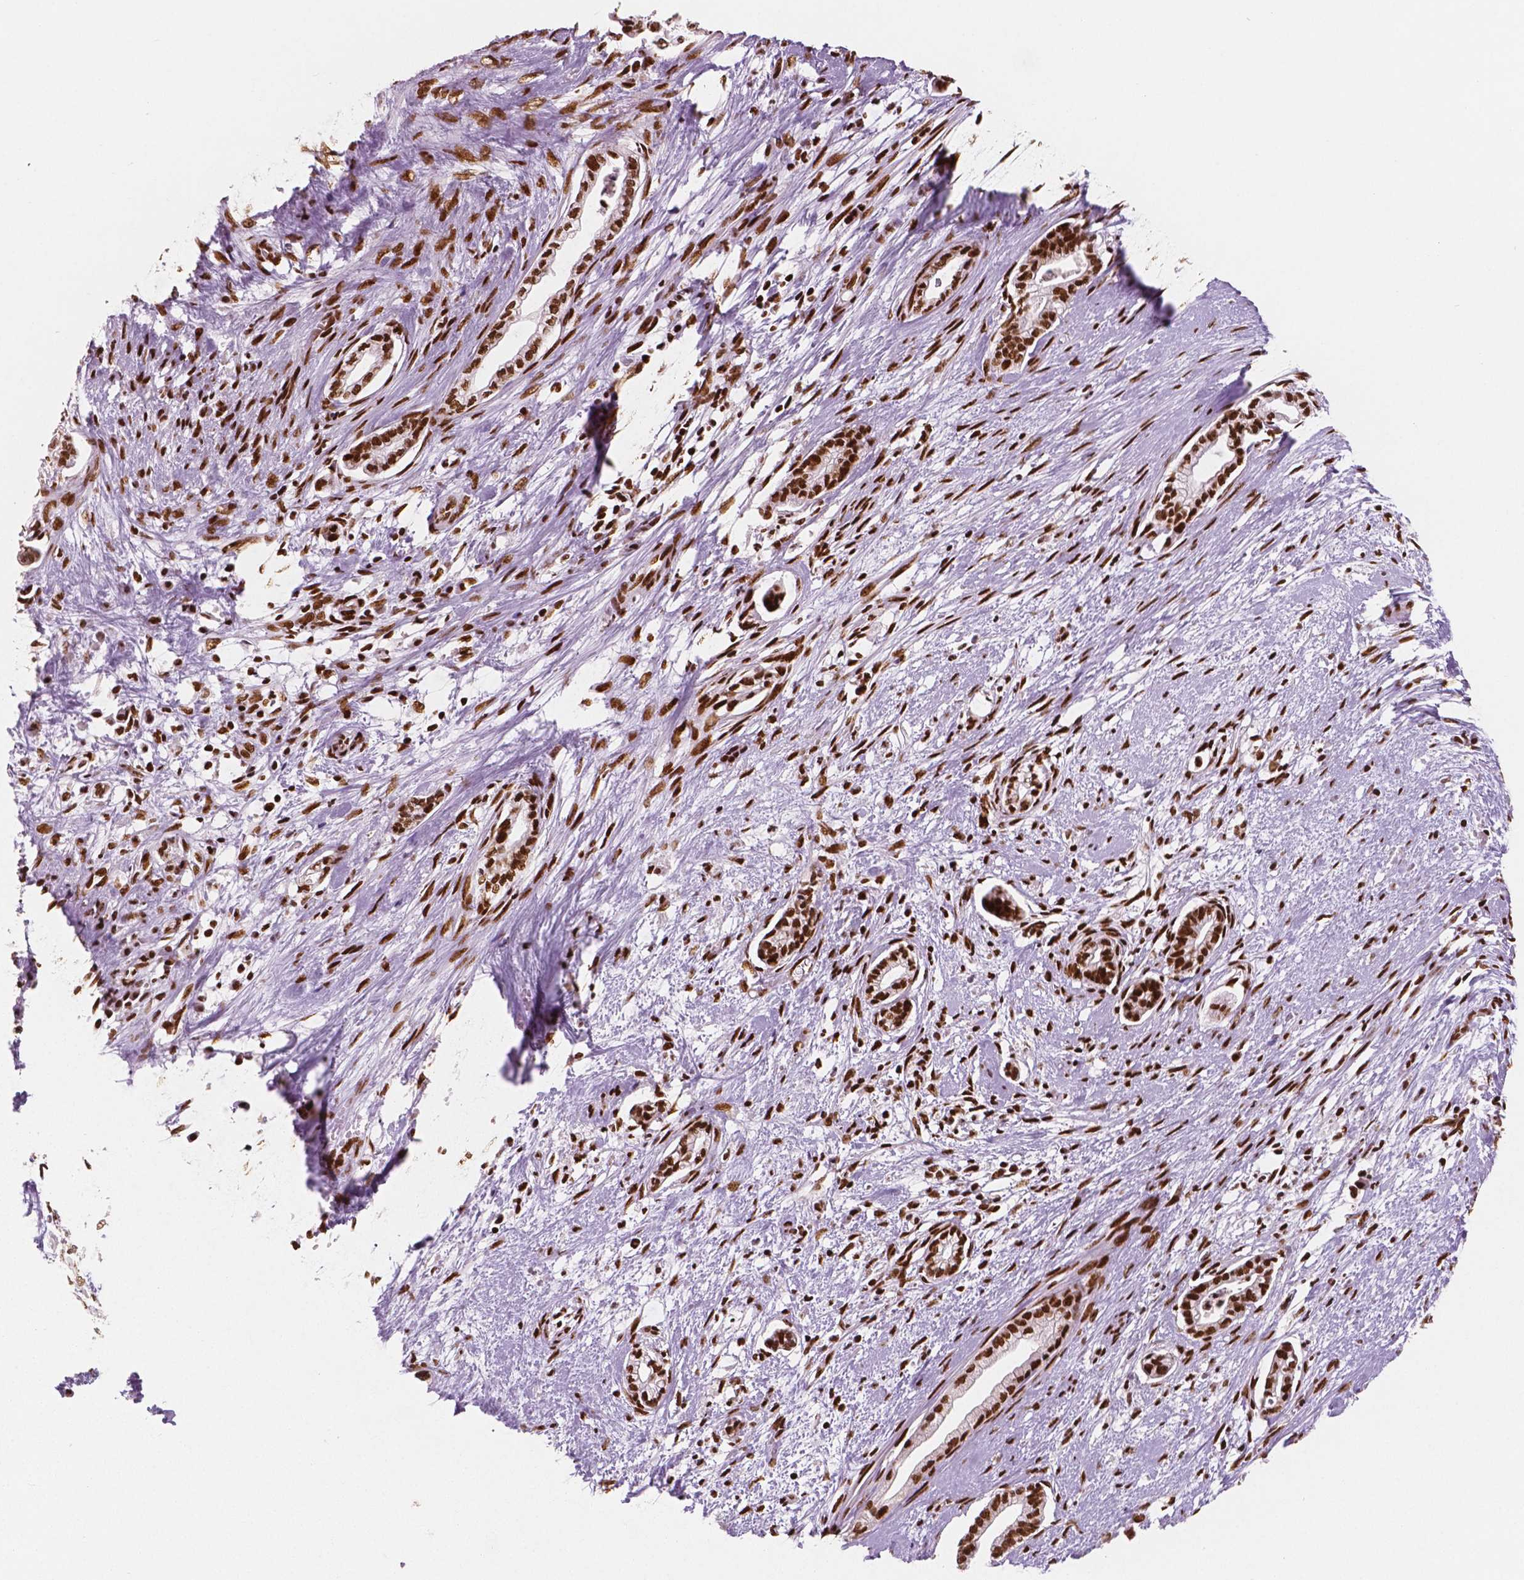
{"staining": {"intensity": "strong", "quantity": ">75%", "location": "nuclear"}, "tissue": "cervical cancer", "cell_type": "Tumor cells", "image_type": "cancer", "snomed": [{"axis": "morphology", "description": "Adenocarcinoma, NOS"}, {"axis": "topography", "description": "Cervix"}], "caption": "Immunohistochemistry (IHC) (DAB) staining of human cervical cancer (adenocarcinoma) reveals strong nuclear protein expression in about >75% of tumor cells.", "gene": "BRD4", "patient": {"sex": "female", "age": 62}}